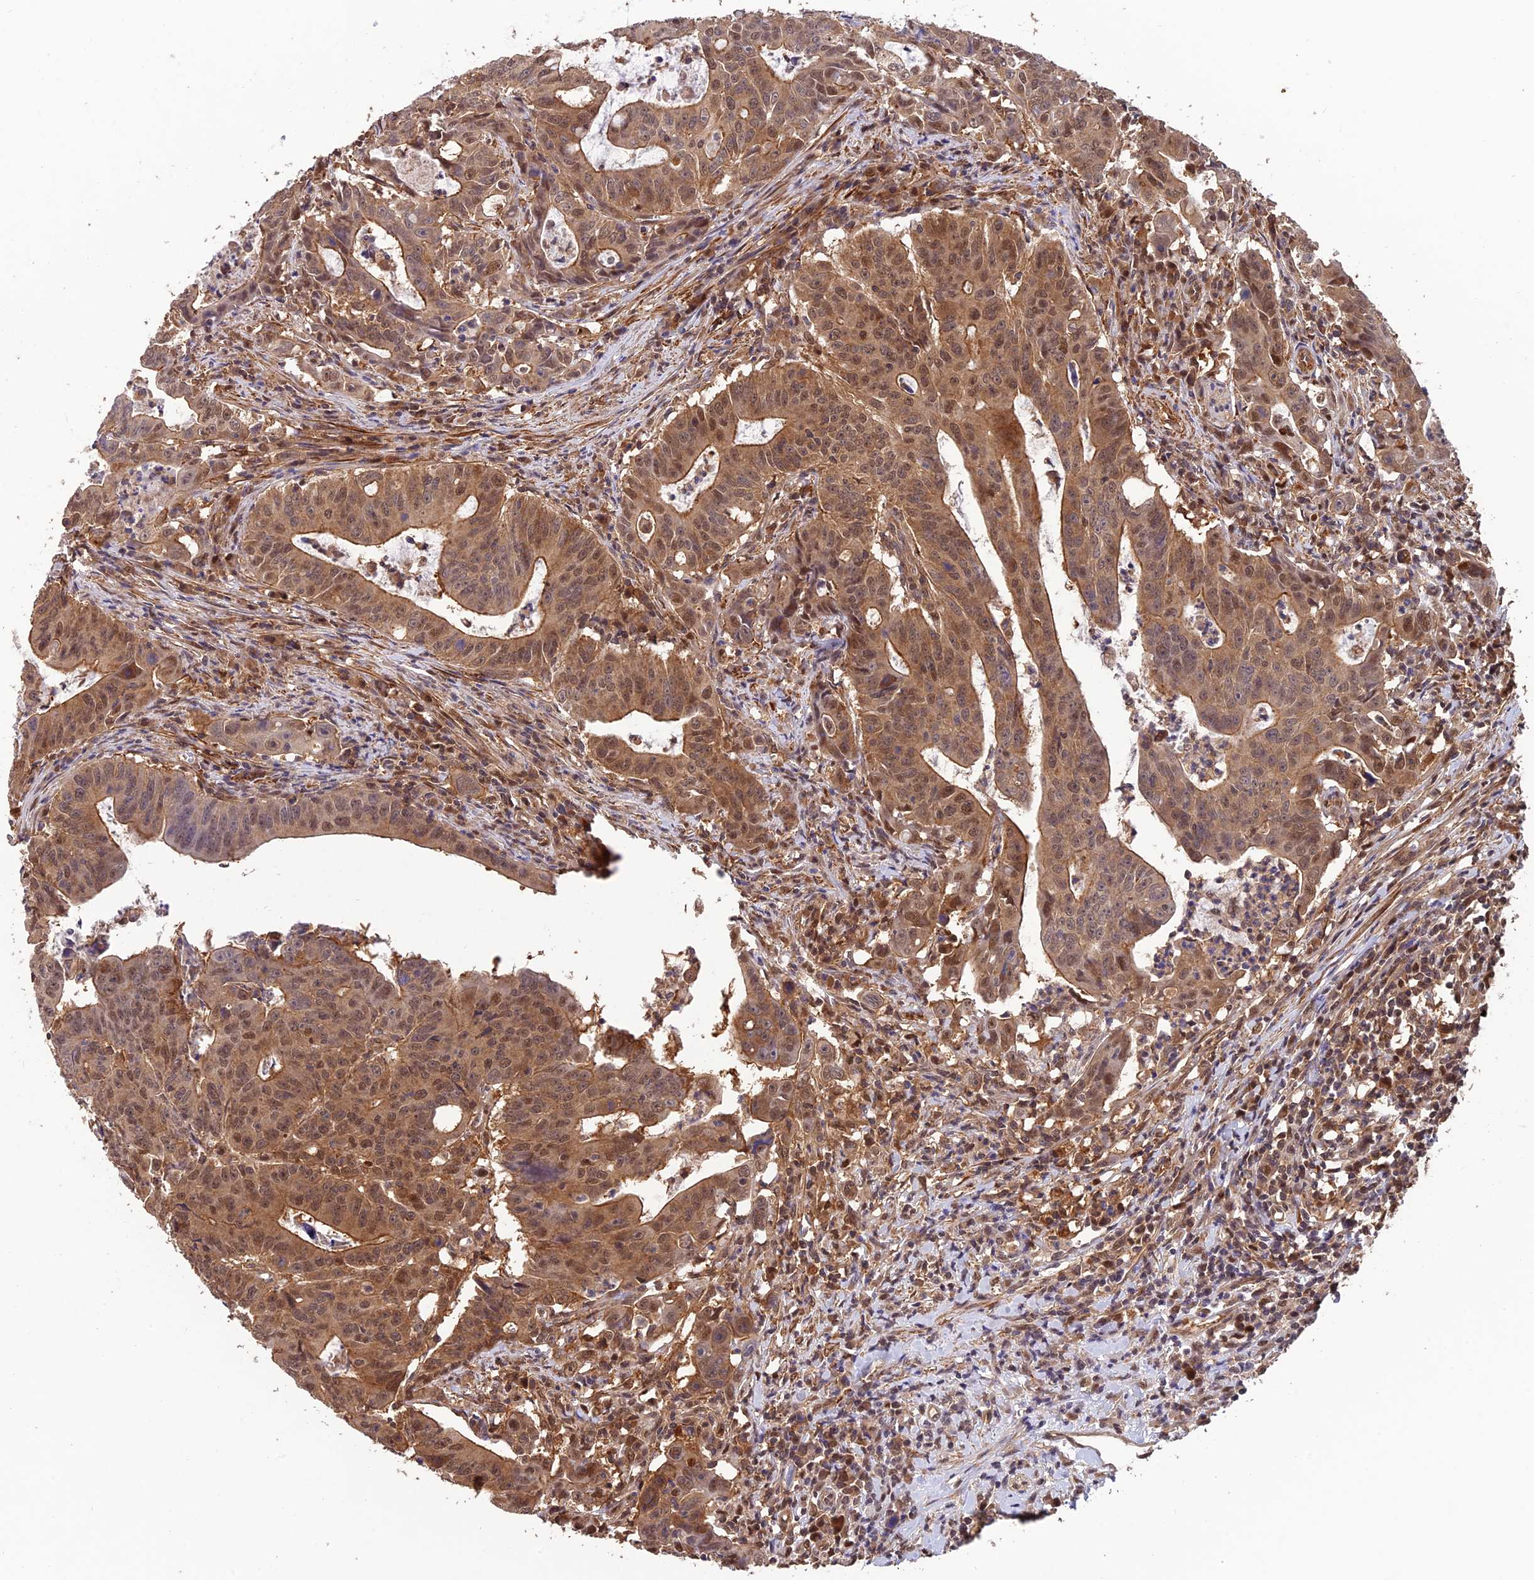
{"staining": {"intensity": "moderate", "quantity": ">75%", "location": "cytoplasmic/membranous,nuclear"}, "tissue": "colorectal cancer", "cell_type": "Tumor cells", "image_type": "cancer", "snomed": [{"axis": "morphology", "description": "Adenocarcinoma, NOS"}, {"axis": "topography", "description": "Rectum"}], "caption": "A micrograph of human colorectal cancer (adenocarcinoma) stained for a protein exhibits moderate cytoplasmic/membranous and nuclear brown staining in tumor cells.", "gene": "PSMB3", "patient": {"sex": "male", "age": 69}}